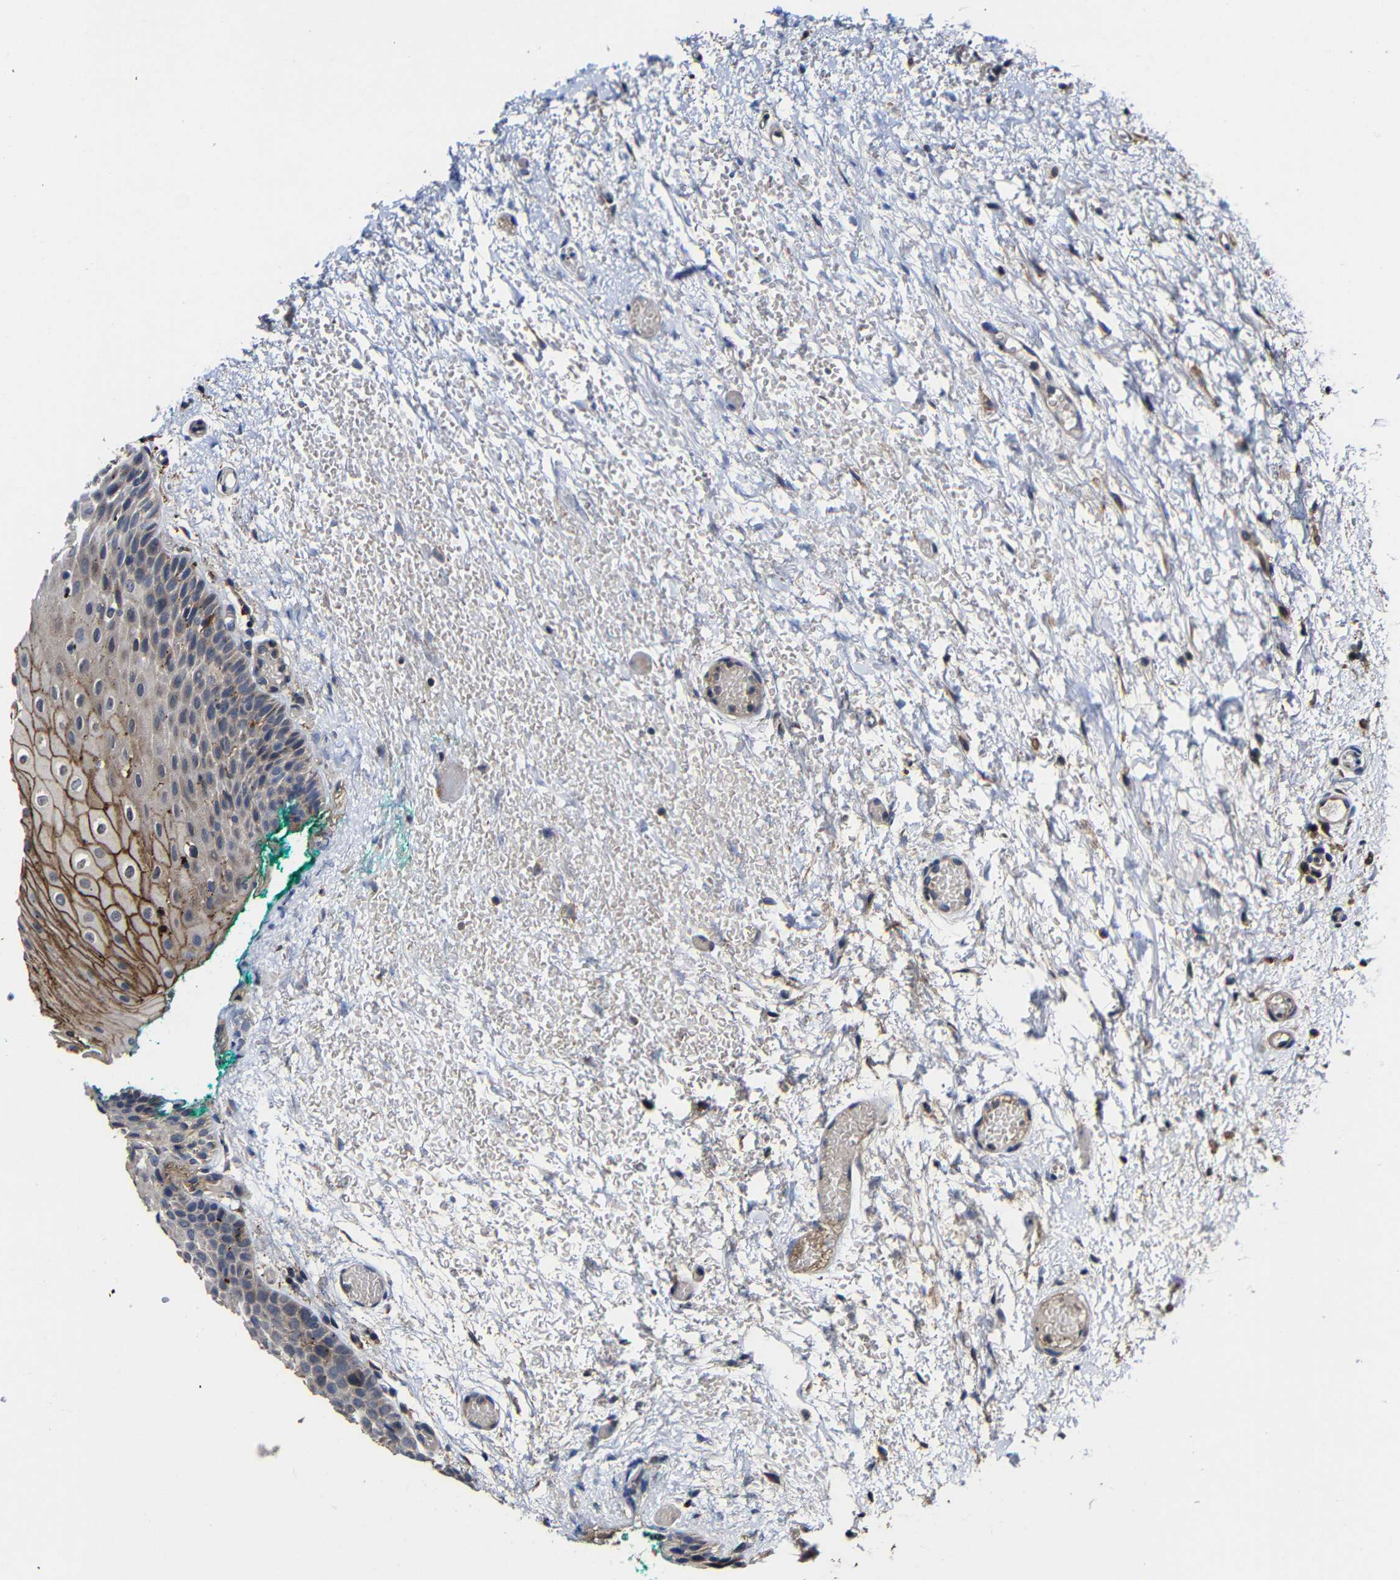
{"staining": {"intensity": "moderate", "quantity": "25%-75%", "location": "cytoplasmic/membranous,nuclear"}, "tissue": "oral mucosa", "cell_type": "Squamous epithelial cells", "image_type": "normal", "snomed": [{"axis": "morphology", "description": "Normal tissue, NOS"}, {"axis": "morphology", "description": "Squamous cell carcinoma, NOS"}, {"axis": "topography", "description": "Oral tissue"}, {"axis": "topography", "description": "Salivary gland"}, {"axis": "topography", "description": "Head-Neck"}], "caption": "Brown immunohistochemical staining in unremarkable human oral mucosa displays moderate cytoplasmic/membranous,nuclear positivity in about 25%-75% of squamous epithelial cells.", "gene": "LPAR5", "patient": {"sex": "female", "age": 62}}